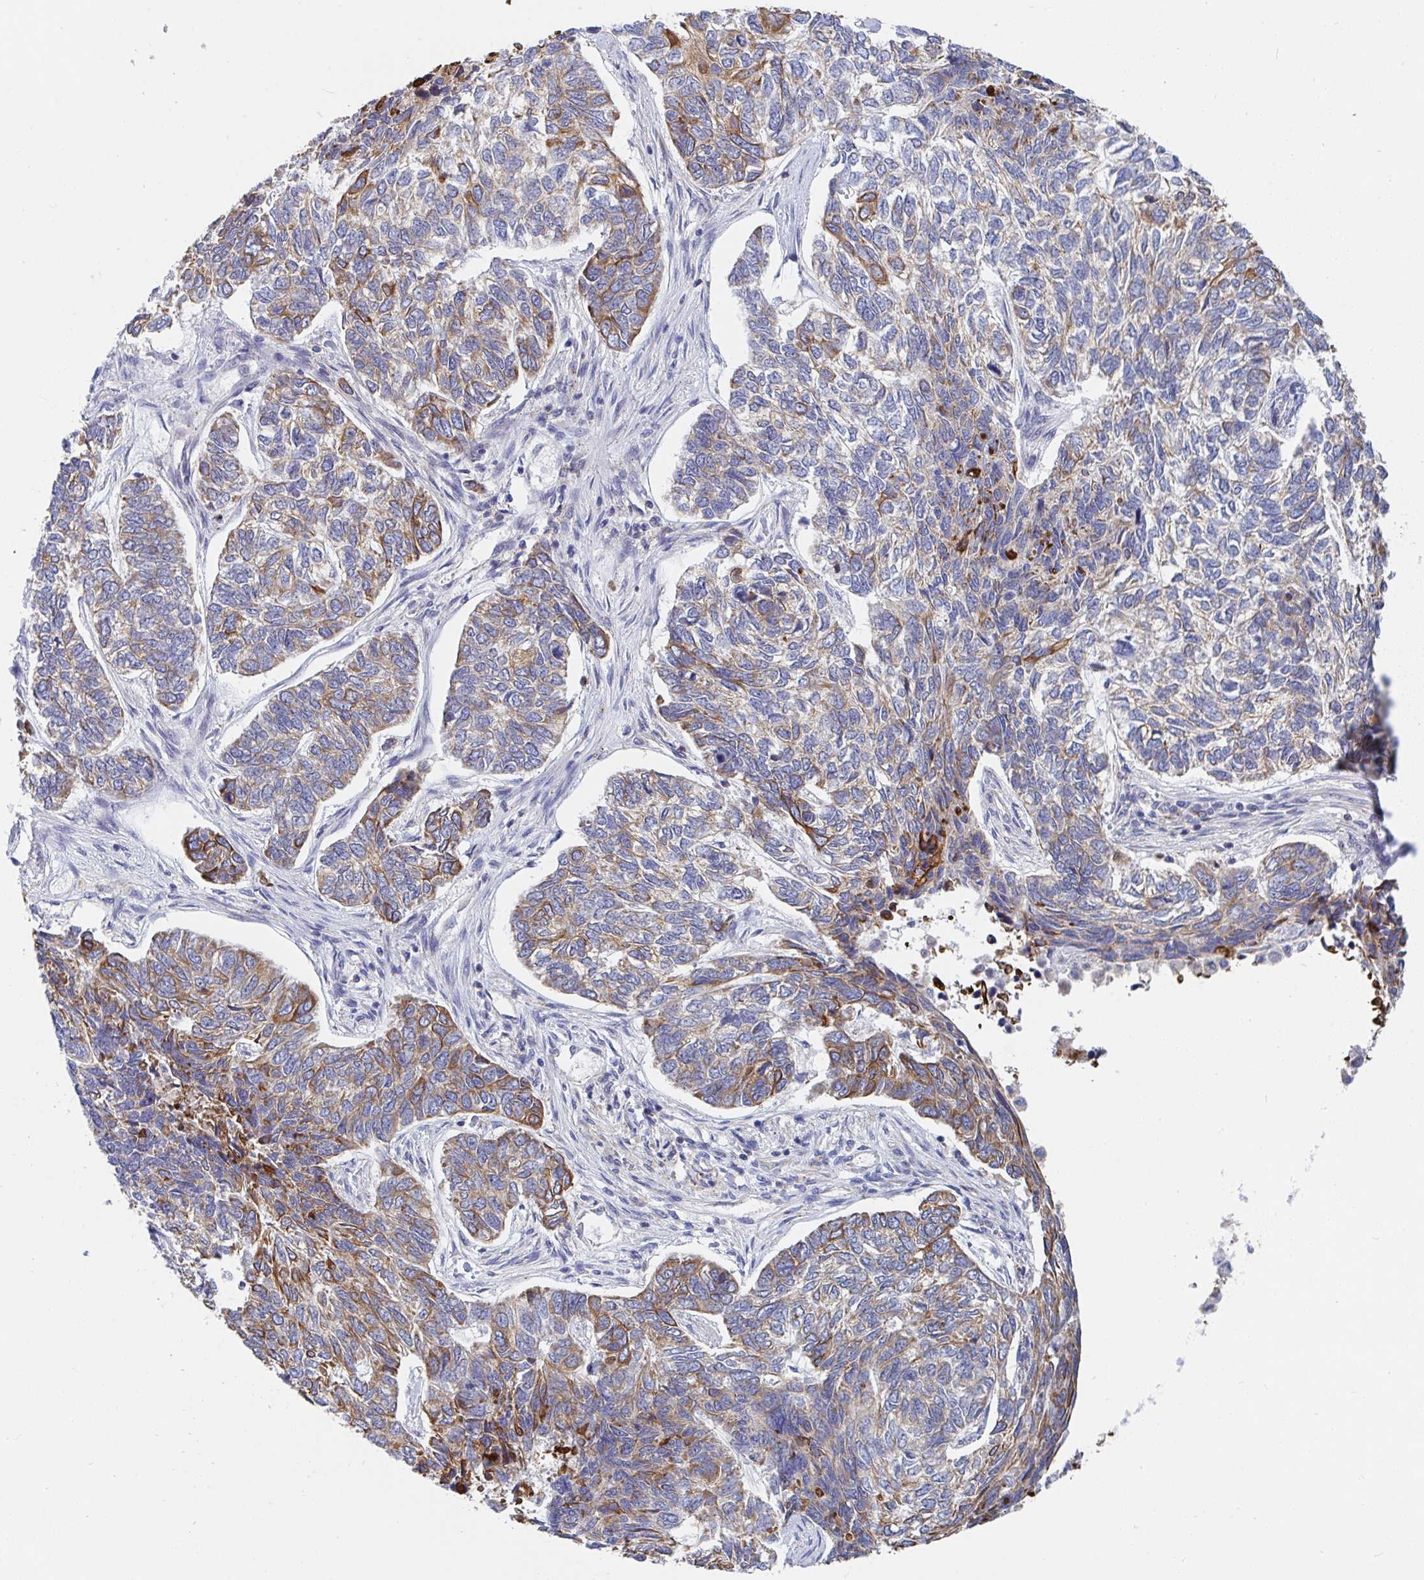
{"staining": {"intensity": "moderate", "quantity": "25%-75%", "location": "cytoplasmic/membranous"}, "tissue": "skin cancer", "cell_type": "Tumor cells", "image_type": "cancer", "snomed": [{"axis": "morphology", "description": "Basal cell carcinoma"}, {"axis": "topography", "description": "Skin"}], "caption": "DAB immunohistochemical staining of basal cell carcinoma (skin) demonstrates moderate cytoplasmic/membranous protein staining in about 25%-75% of tumor cells. (DAB (3,3'-diaminobenzidine) = brown stain, brightfield microscopy at high magnification).", "gene": "FRMD3", "patient": {"sex": "female", "age": 65}}